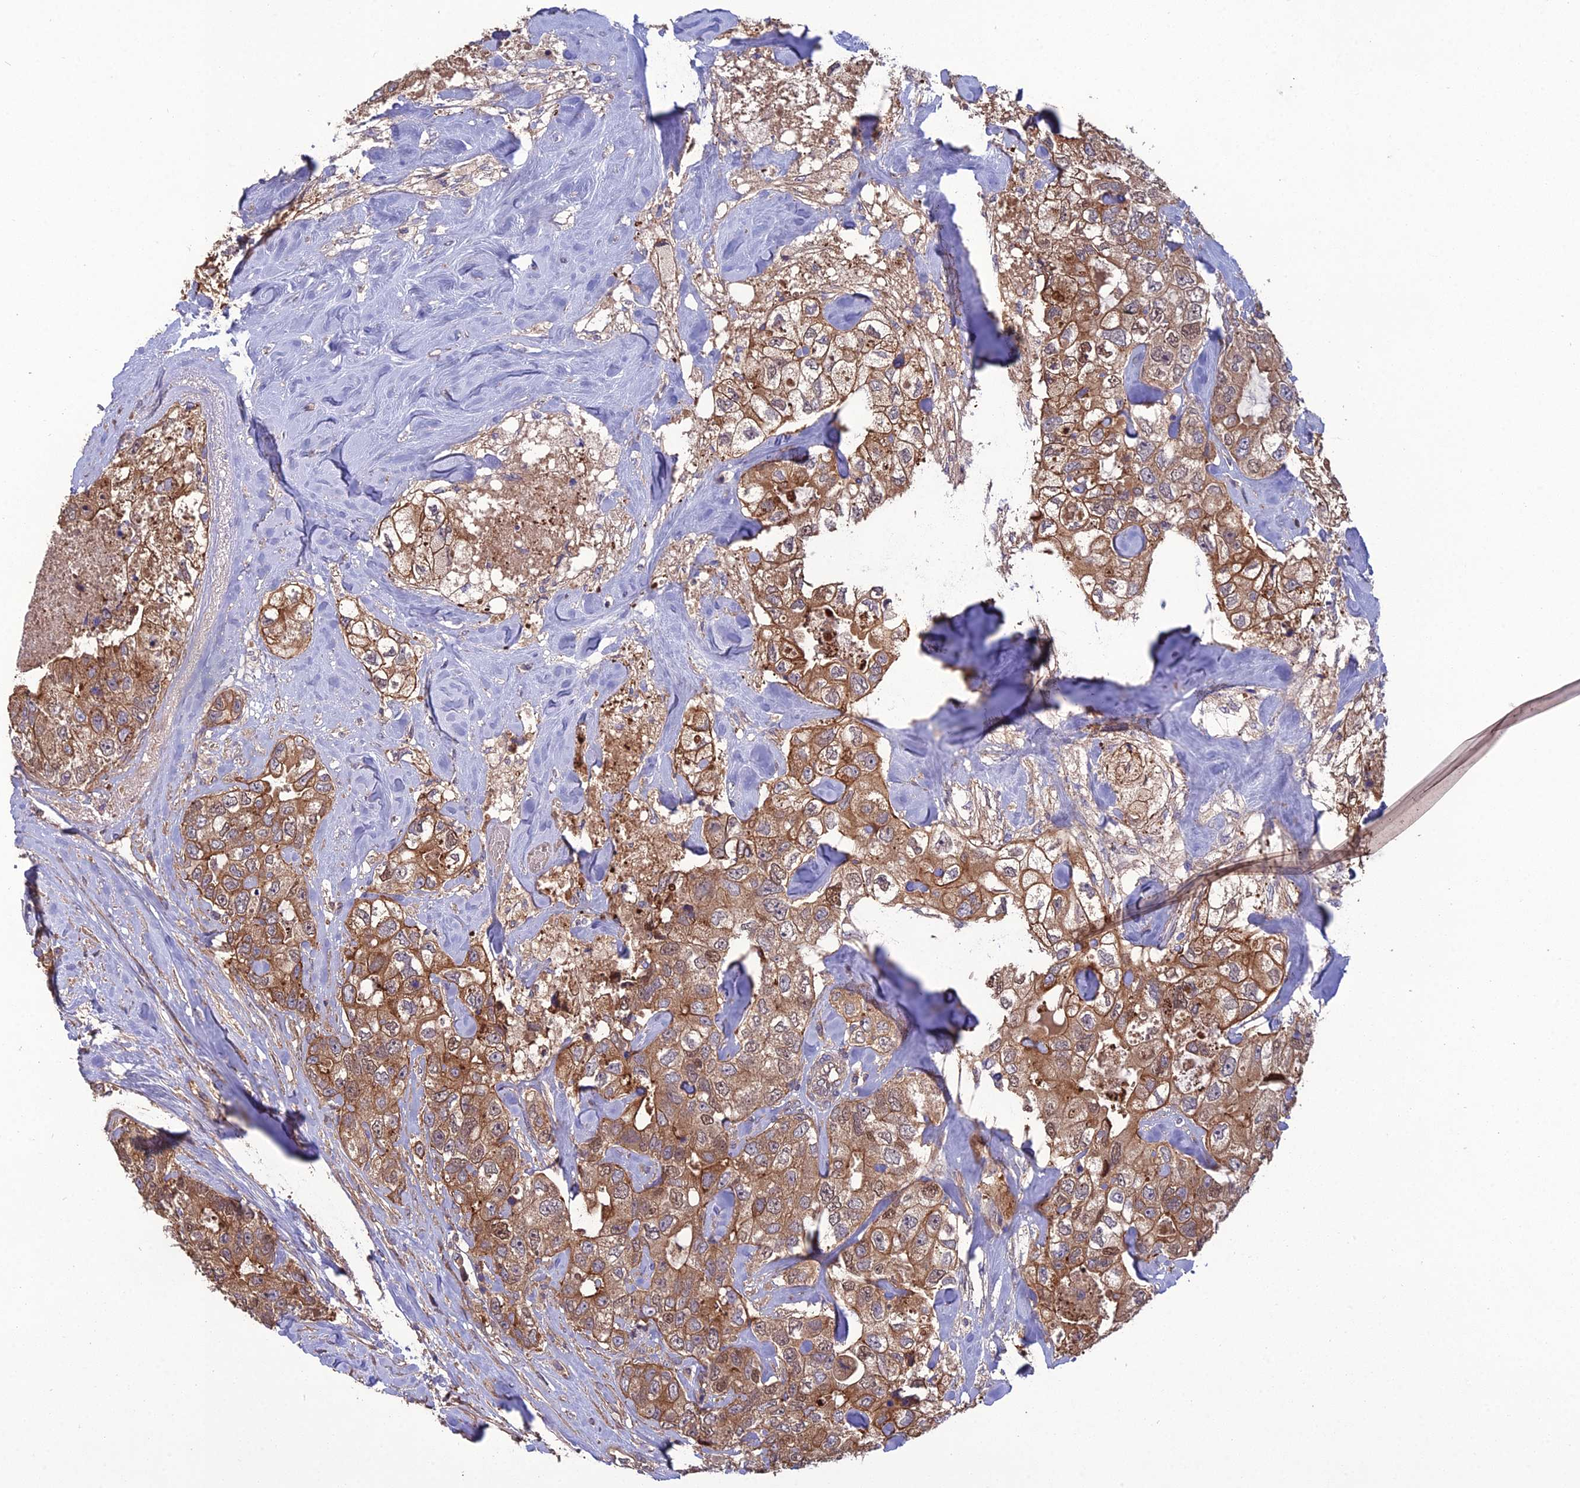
{"staining": {"intensity": "moderate", "quantity": ">75%", "location": "cytoplasmic/membranous"}, "tissue": "breast cancer", "cell_type": "Tumor cells", "image_type": "cancer", "snomed": [{"axis": "morphology", "description": "Duct carcinoma"}, {"axis": "topography", "description": "Breast"}], "caption": "Protein expression by immunohistochemistry displays moderate cytoplasmic/membranous staining in about >75% of tumor cells in invasive ductal carcinoma (breast).", "gene": "GALR2", "patient": {"sex": "female", "age": 62}}